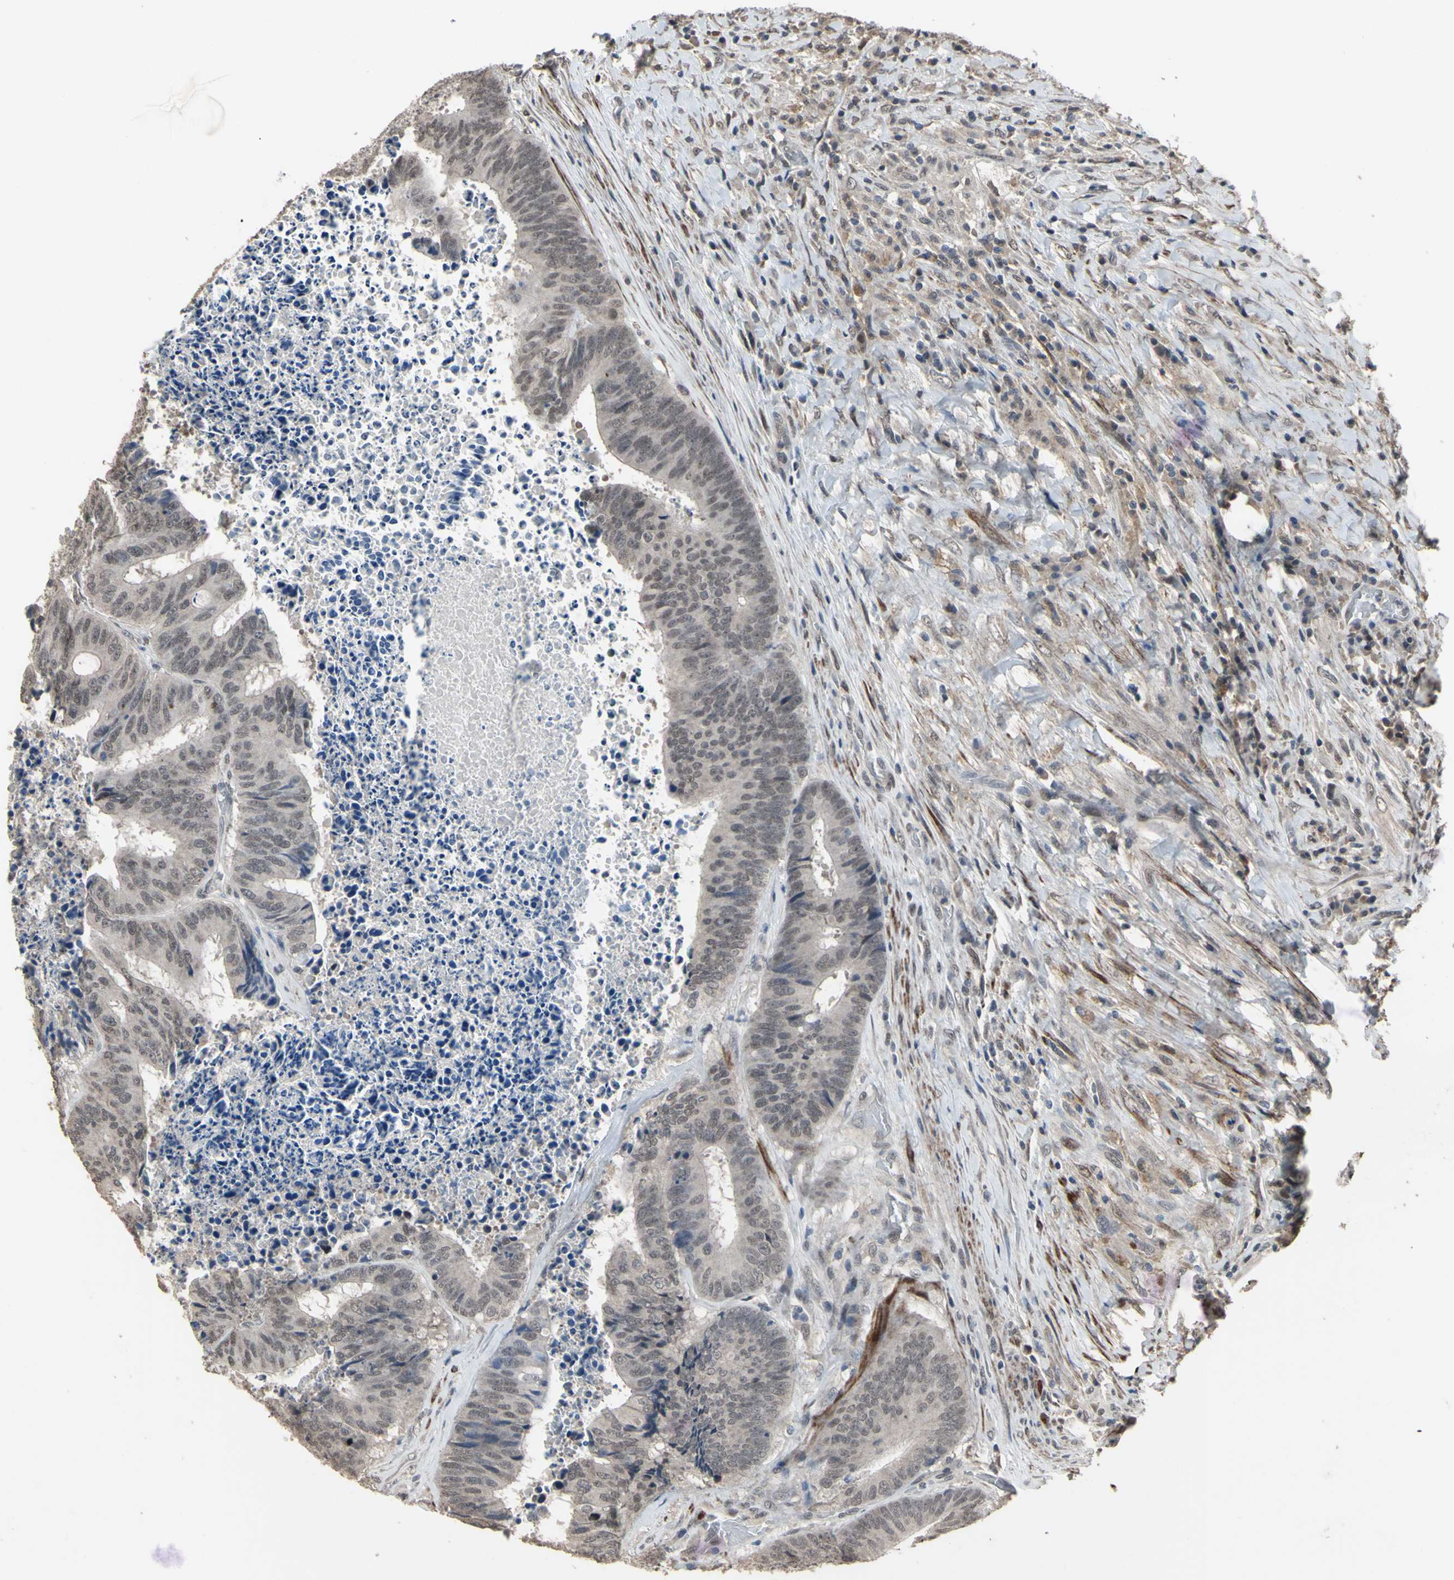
{"staining": {"intensity": "weak", "quantity": "<25%", "location": "nuclear"}, "tissue": "colorectal cancer", "cell_type": "Tumor cells", "image_type": "cancer", "snomed": [{"axis": "morphology", "description": "Adenocarcinoma, NOS"}, {"axis": "topography", "description": "Rectum"}], "caption": "An immunohistochemistry histopathology image of colorectal cancer is shown. There is no staining in tumor cells of colorectal cancer.", "gene": "ZNF174", "patient": {"sex": "male", "age": 72}}